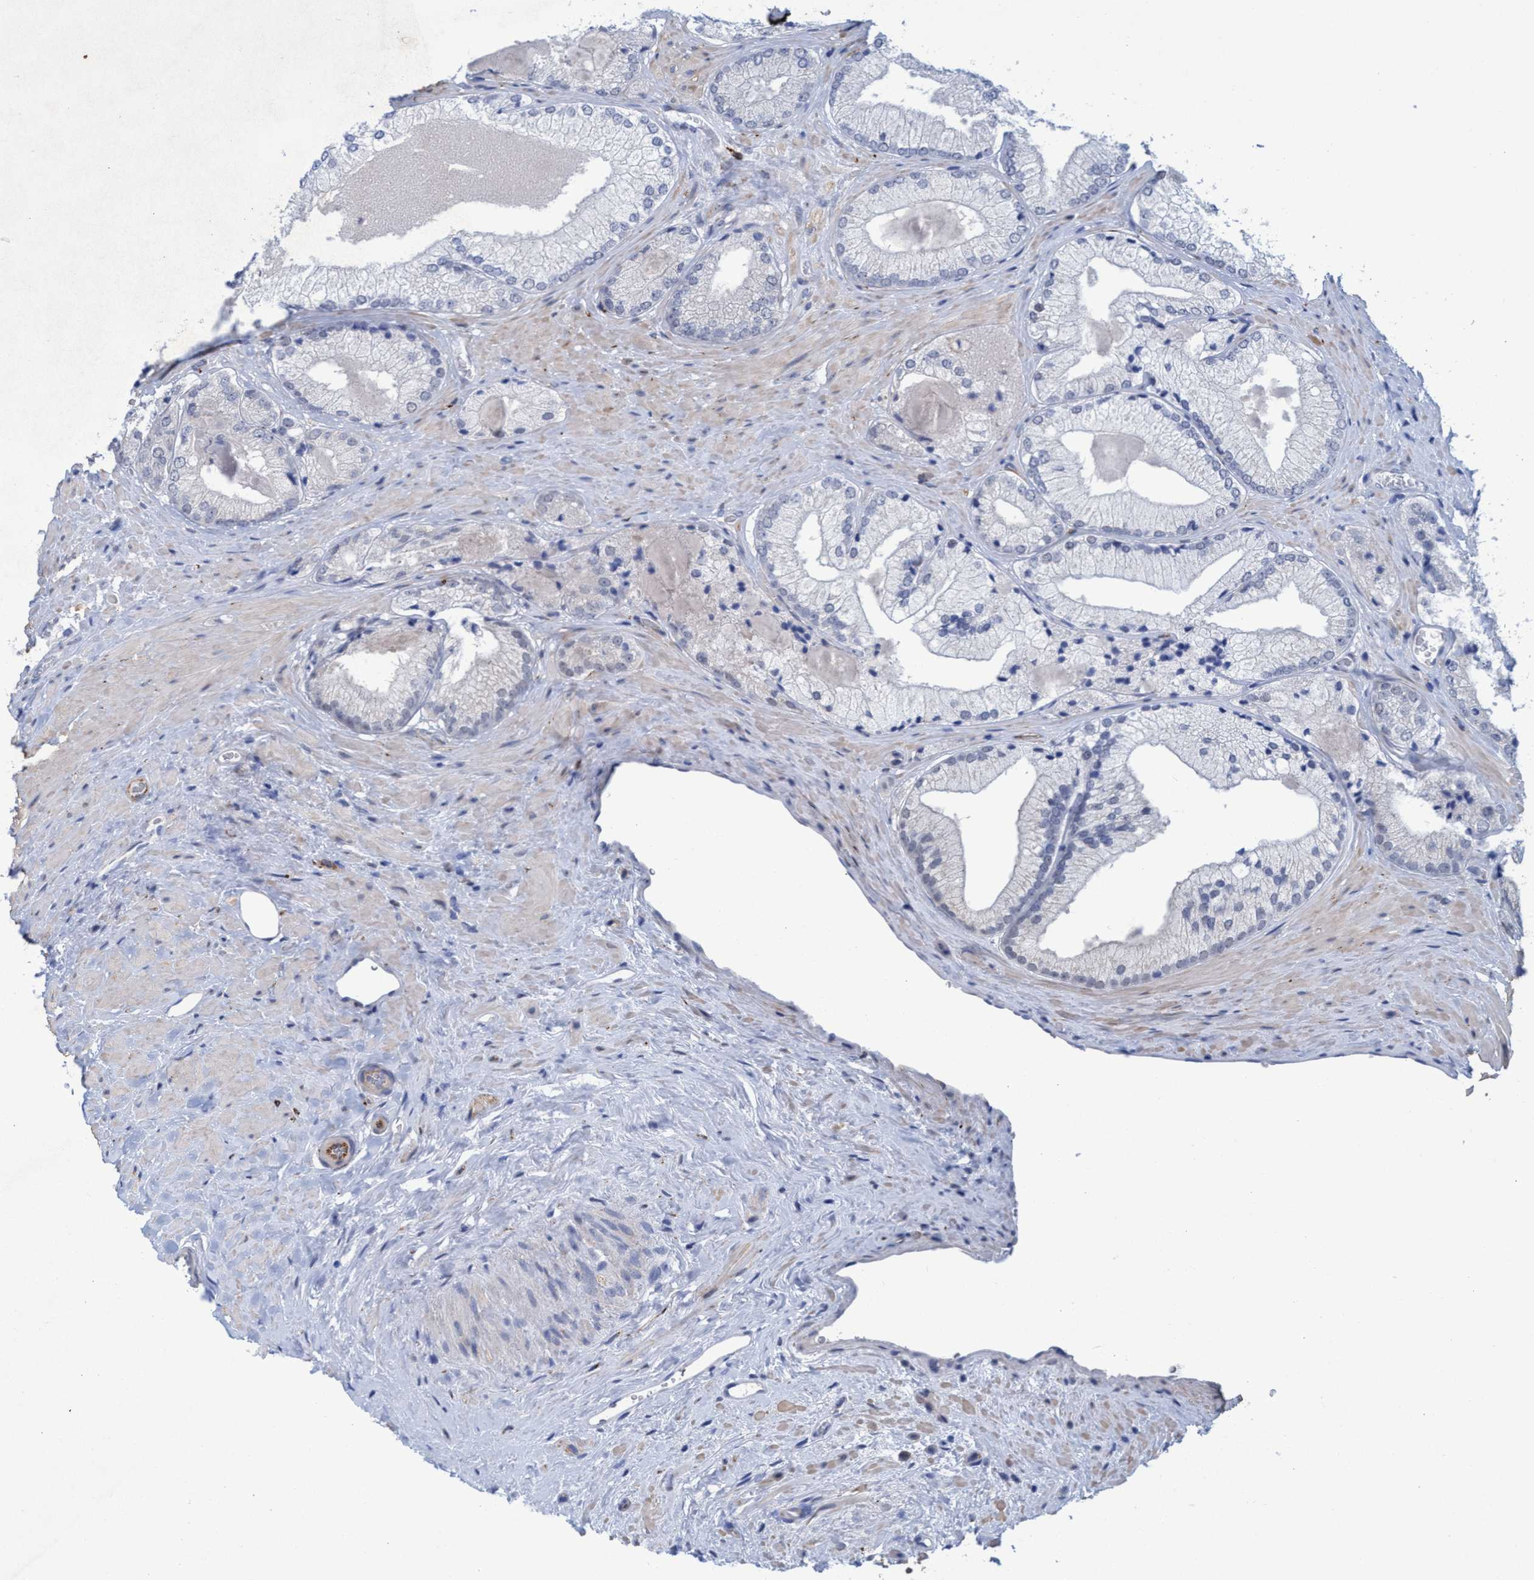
{"staining": {"intensity": "negative", "quantity": "none", "location": "none"}, "tissue": "prostate cancer", "cell_type": "Tumor cells", "image_type": "cancer", "snomed": [{"axis": "morphology", "description": "Adenocarcinoma, Low grade"}, {"axis": "topography", "description": "Prostate"}], "caption": "High power microscopy image of an immunohistochemistry photomicrograph of prostate cancer, revealing no significant positivity in tumor cells.", "gene": "SLC43A2", "patient": {"sex": "male", "age": 65}}